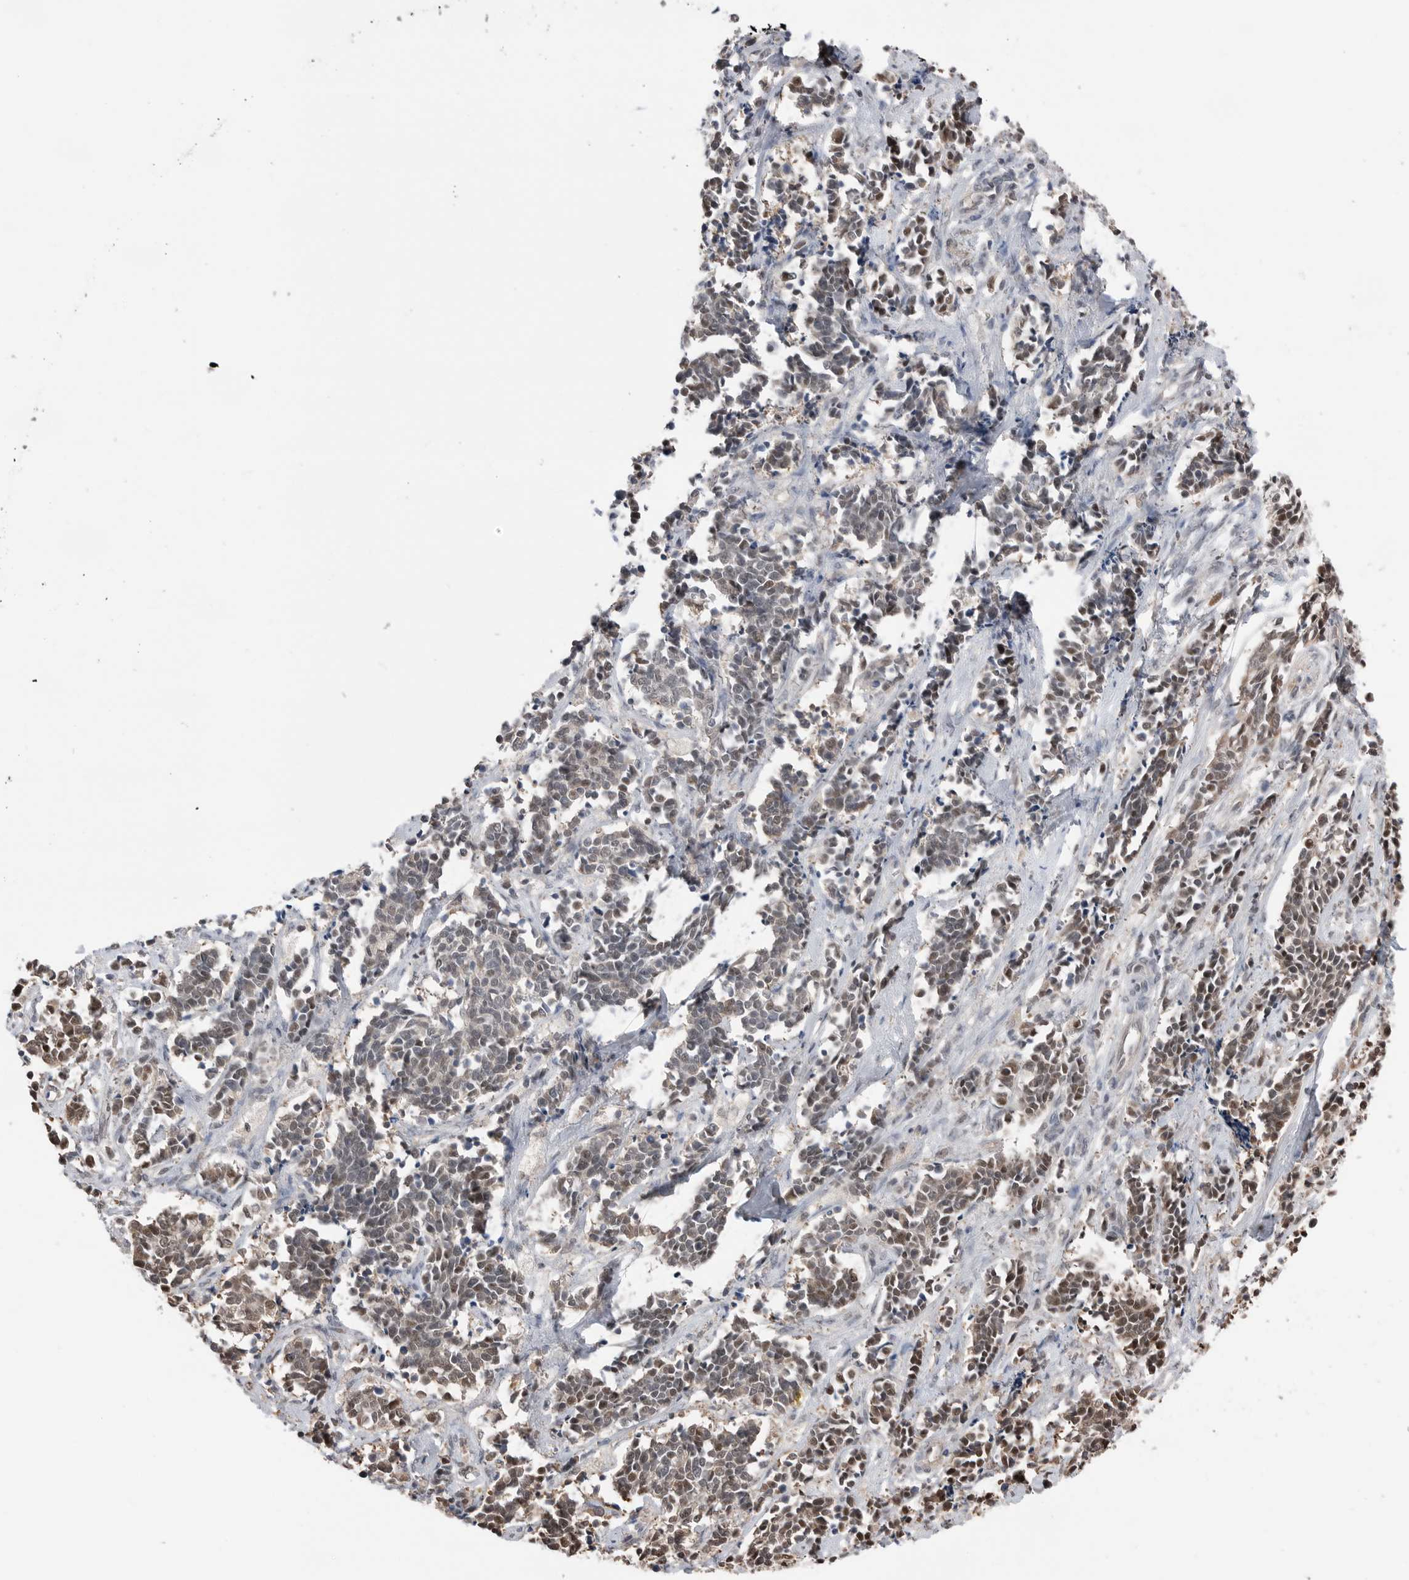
{"staining": {"intensity": "weak", "quantity": "25%-75%", "location": "cytoplasmic/membranous,nuclear"}, "tissue": "cervical cancer", "cell_type": "Tumor cells", "image_type": "cancer", "snomed": [{"axis": "morphology", "description": "Normal tissue, NOS"}, {"axis": "morphology", "description": "Squamous cell carcinoma, NOS"}, {"axis": "topography", "description": "Cervix"}], "caption": "Immunohistochemical staining of human cervical cancer exhibits low levels of weak cytoplasmic/membranous and nuclear protein expression in about 25%-75% of tumor cells. (IHC, brightfield microscopy, high magnification).", "gene": "PEAK1", "patient": {"sex": "female", "age": 35}}